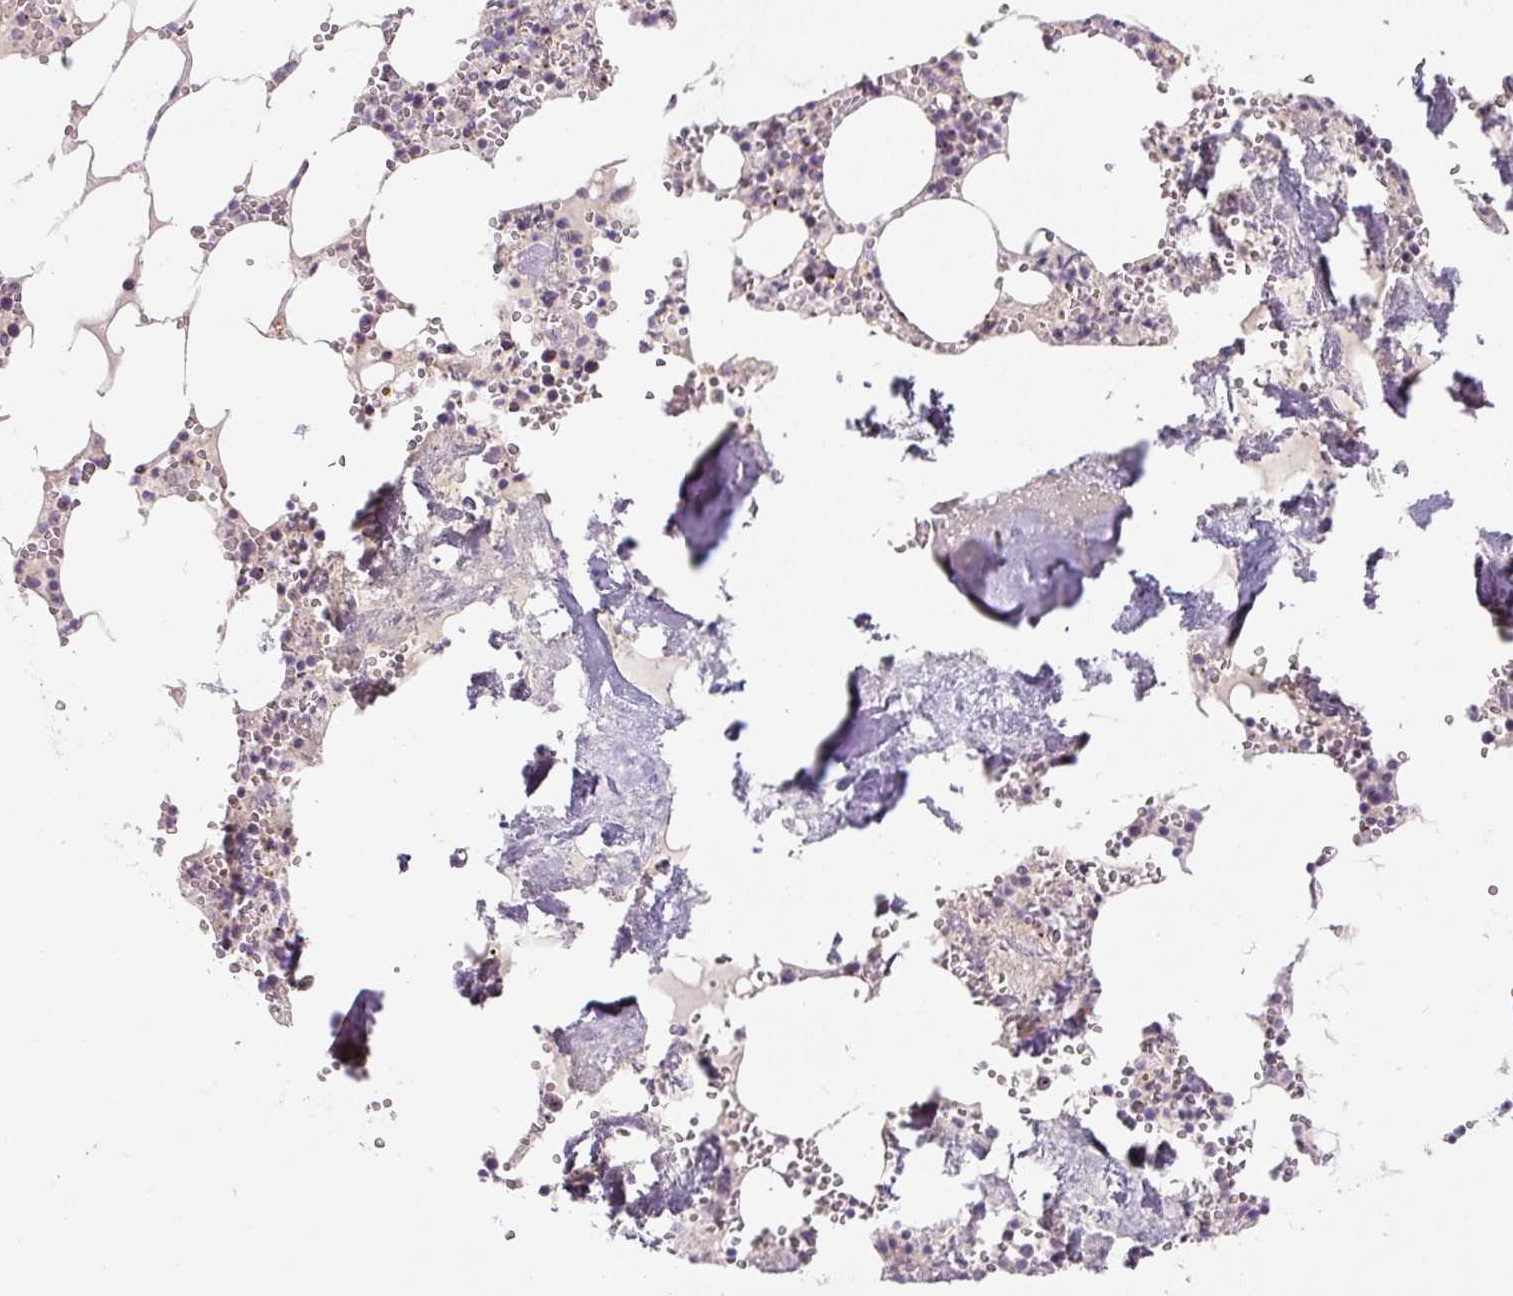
{"staining": {"intensity": "strong", "quantity": "<25%", "location": "cytoplasmic/membranous"}, "tissue": "bone marrow", "cell_type": "Hematopoietic cells", "image_type": "normal", "snomed": [{"axis": "morphology", "description": "Normal tissue, NOS"}, {"axis": "topography", "description": "Bone marrow"}], "caption": "The photomicrograph shows staining of normal bone marrow, revealing strong cytoplasmic/membranous protein expression (brown color) within hematopoietic cells. The staining was performed using DAB to visualize the protein expression in brown, while the nuclei were stained in blue with hematoxylin (Magnification: 20x).", "gene": "PCM1", "patient": {"sex": "male", "age": 54}}